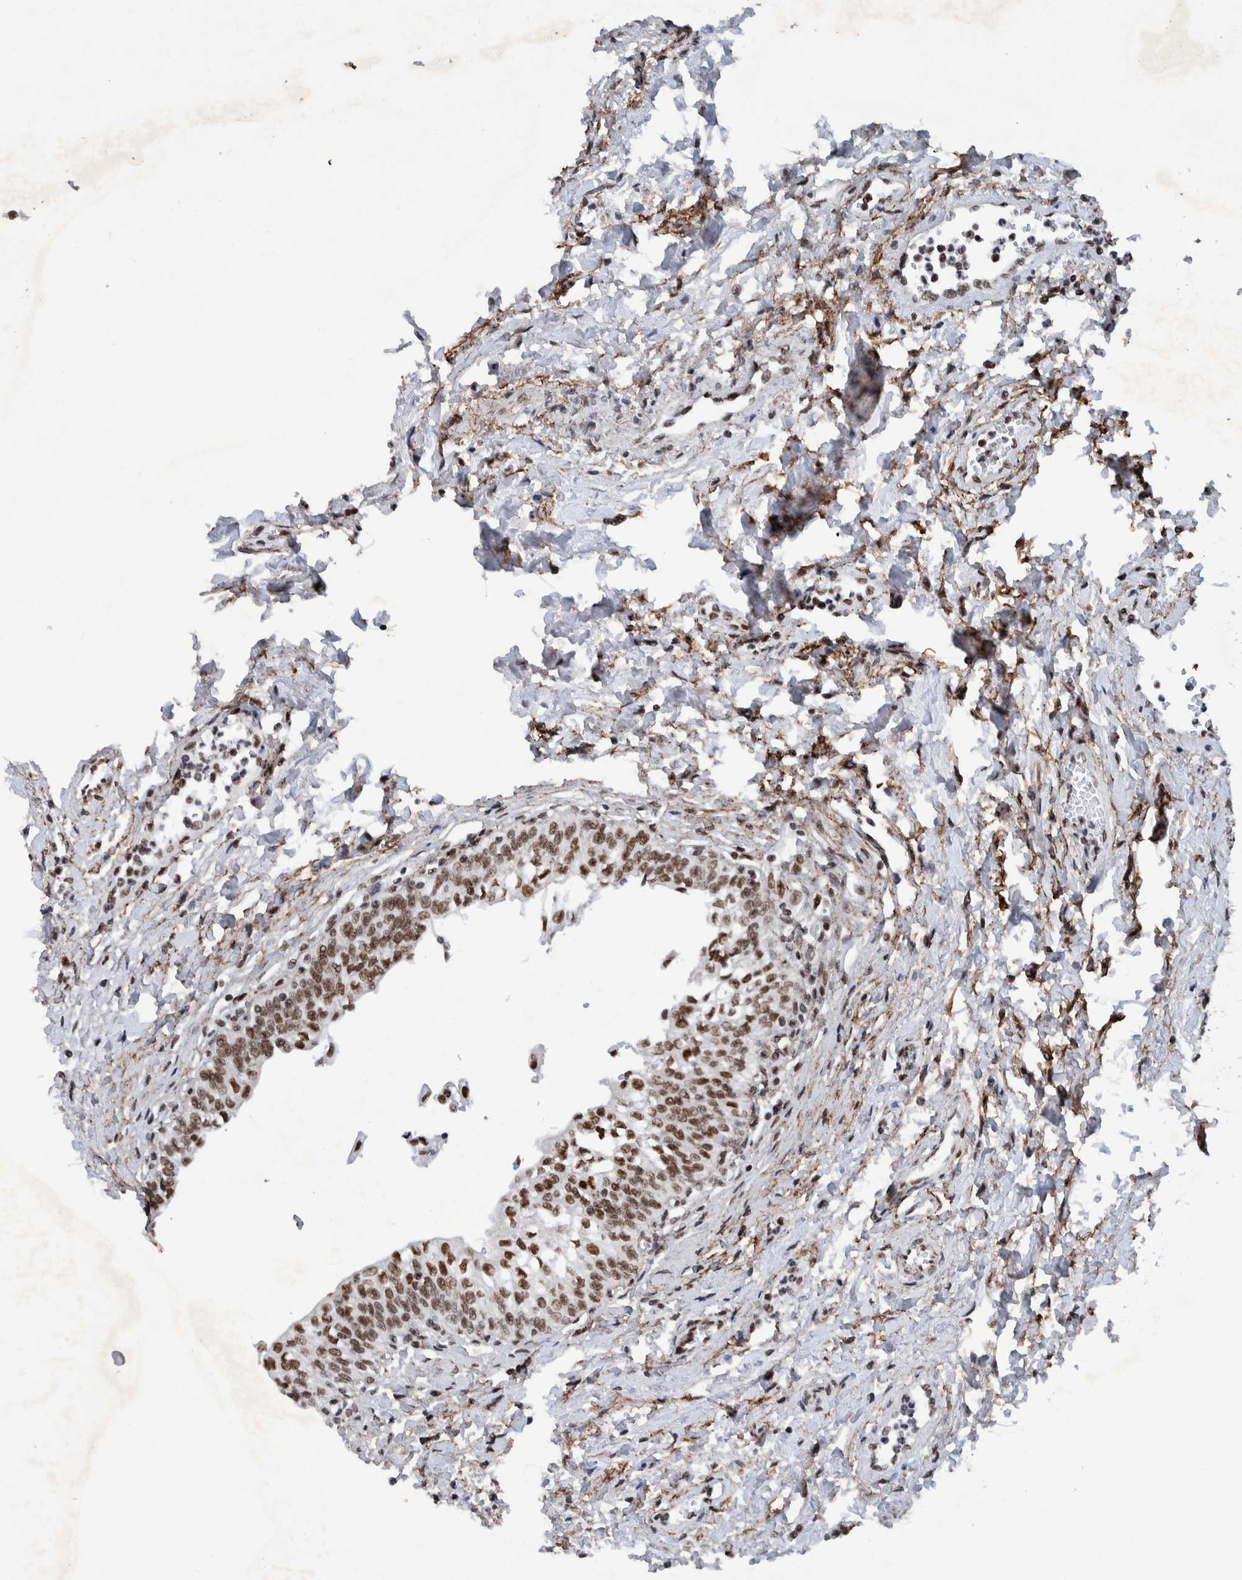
{"staining": {"intensity": "strong", "quantity": ">75%", "location": "nuclear"}, "tissue": "urinary bladder", "cell_type": "Urothelial cells", "image_type": "normal", "snomed": [{"axis": "morphology", "description": "Normal tissue, NOS"}, {"axis": "topography", "description": "Urinary bladder"}], "caption": "Immunohistochemistry staining of normal urinary bladder, which exhibits high levels of strong nuclear expression in about >75% of urothelial cells indicating strong nuclear protein positivity. The staining was performed using DAB (3,3'-diaminobenzidine) (brown) for protein detection and nuclei were counterstained in hematoxylin (blue).", "gene": "TAF10", "patient": {"sex": "male", "age": 55}}